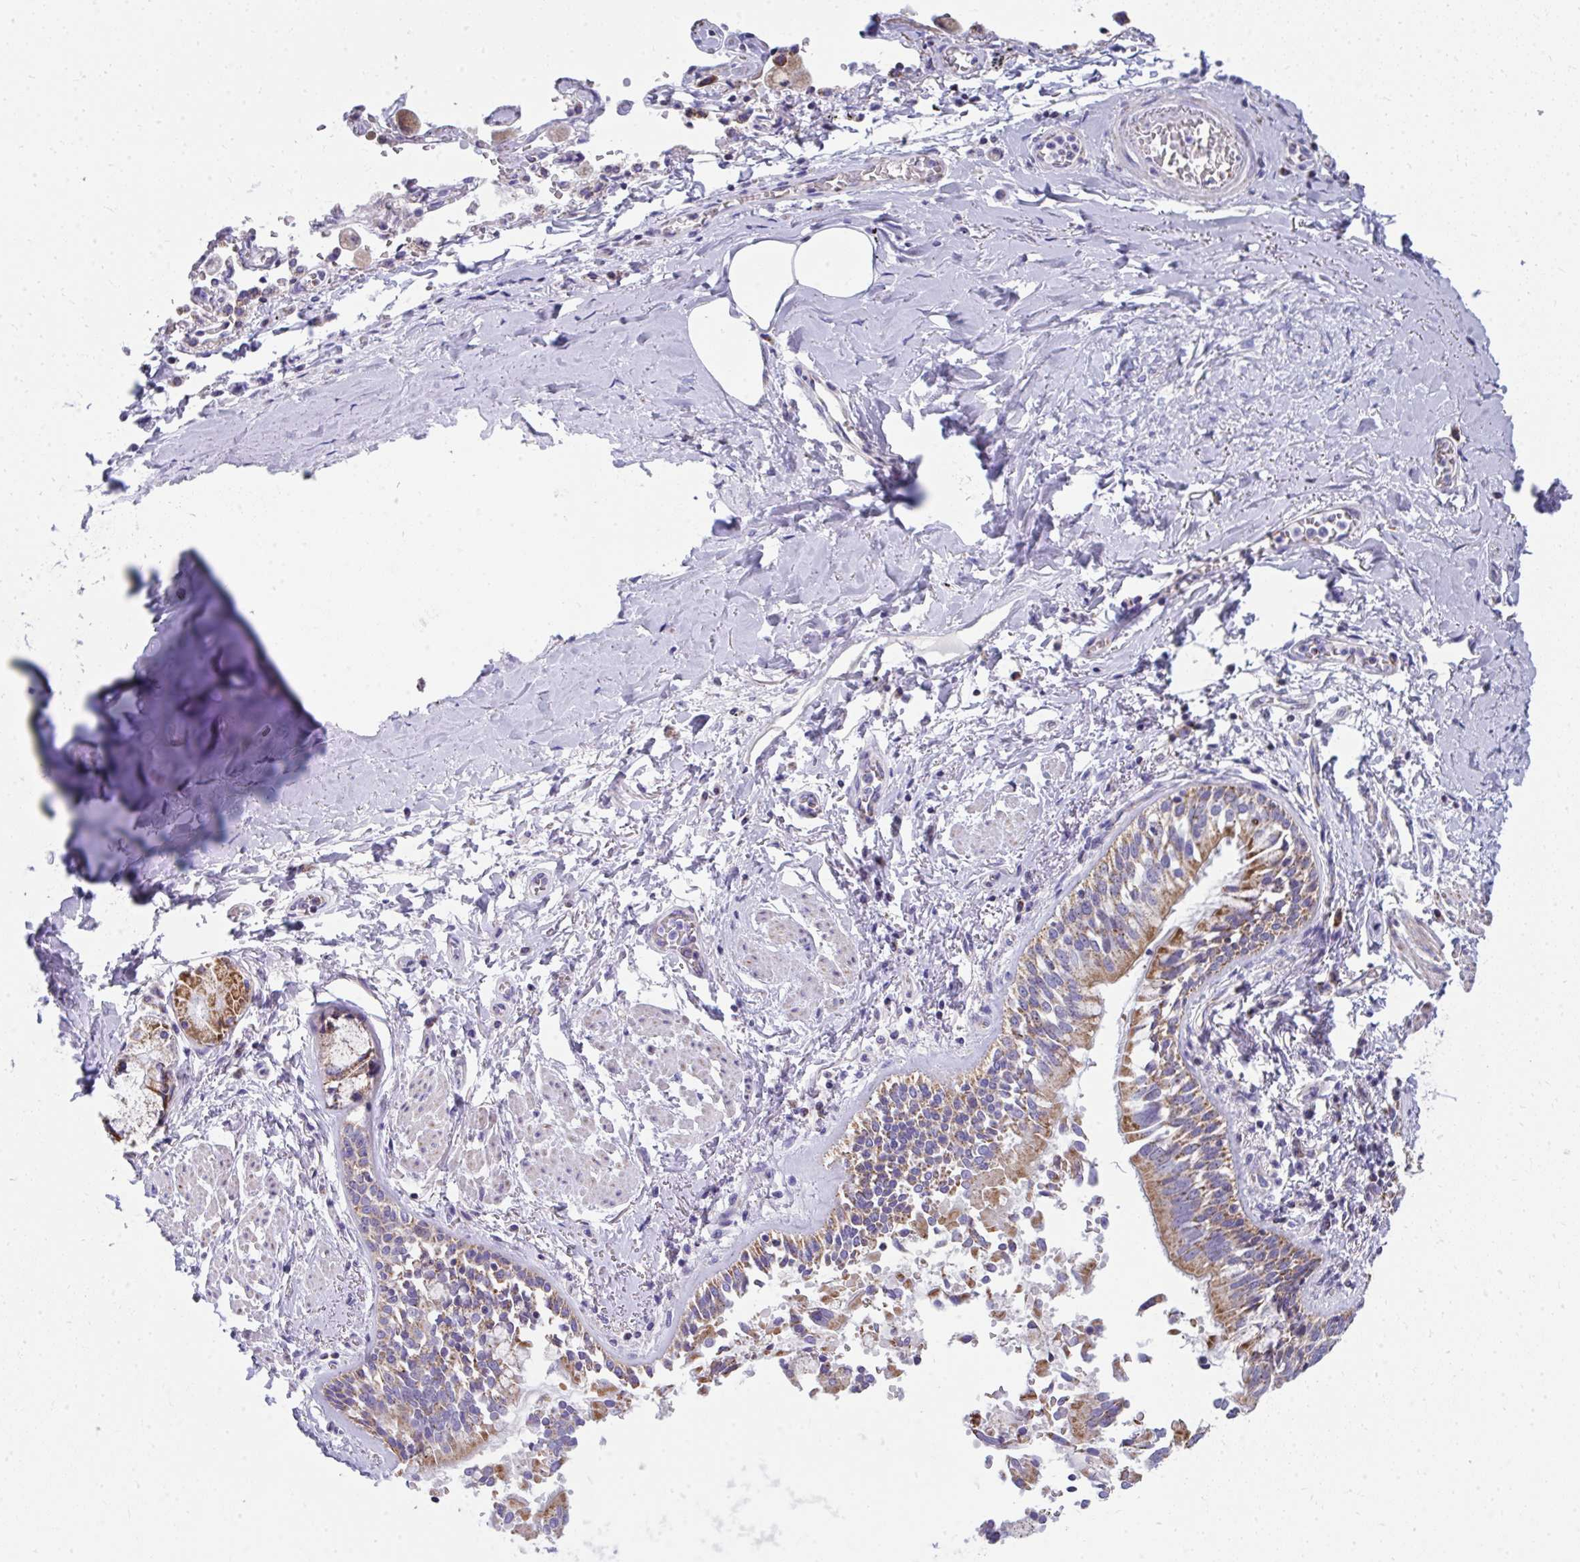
{"staining": {"intensity": "negative", "quantity": "none", "location": "none"}, "tissue": "adipose tissue", "cell_type": "Adipocytes", "image_type": "normal", "snomed": [{"axis": "morphology", "description": "Normal tissue, NOS"}, {"axis": "morphology", "description": "Degeneration, NOS"}, {"axis": "topography", "description": "Cartilage tissue"}, {"axis": "topography", "description": "Lung"}], "caption": "This is an immunohistochemistry histopathology image of unremarkable human adipose tissue. There is no staining in adipocytes.", "gene": "IL37", "patient": {"sex": "female", "age": 61}}